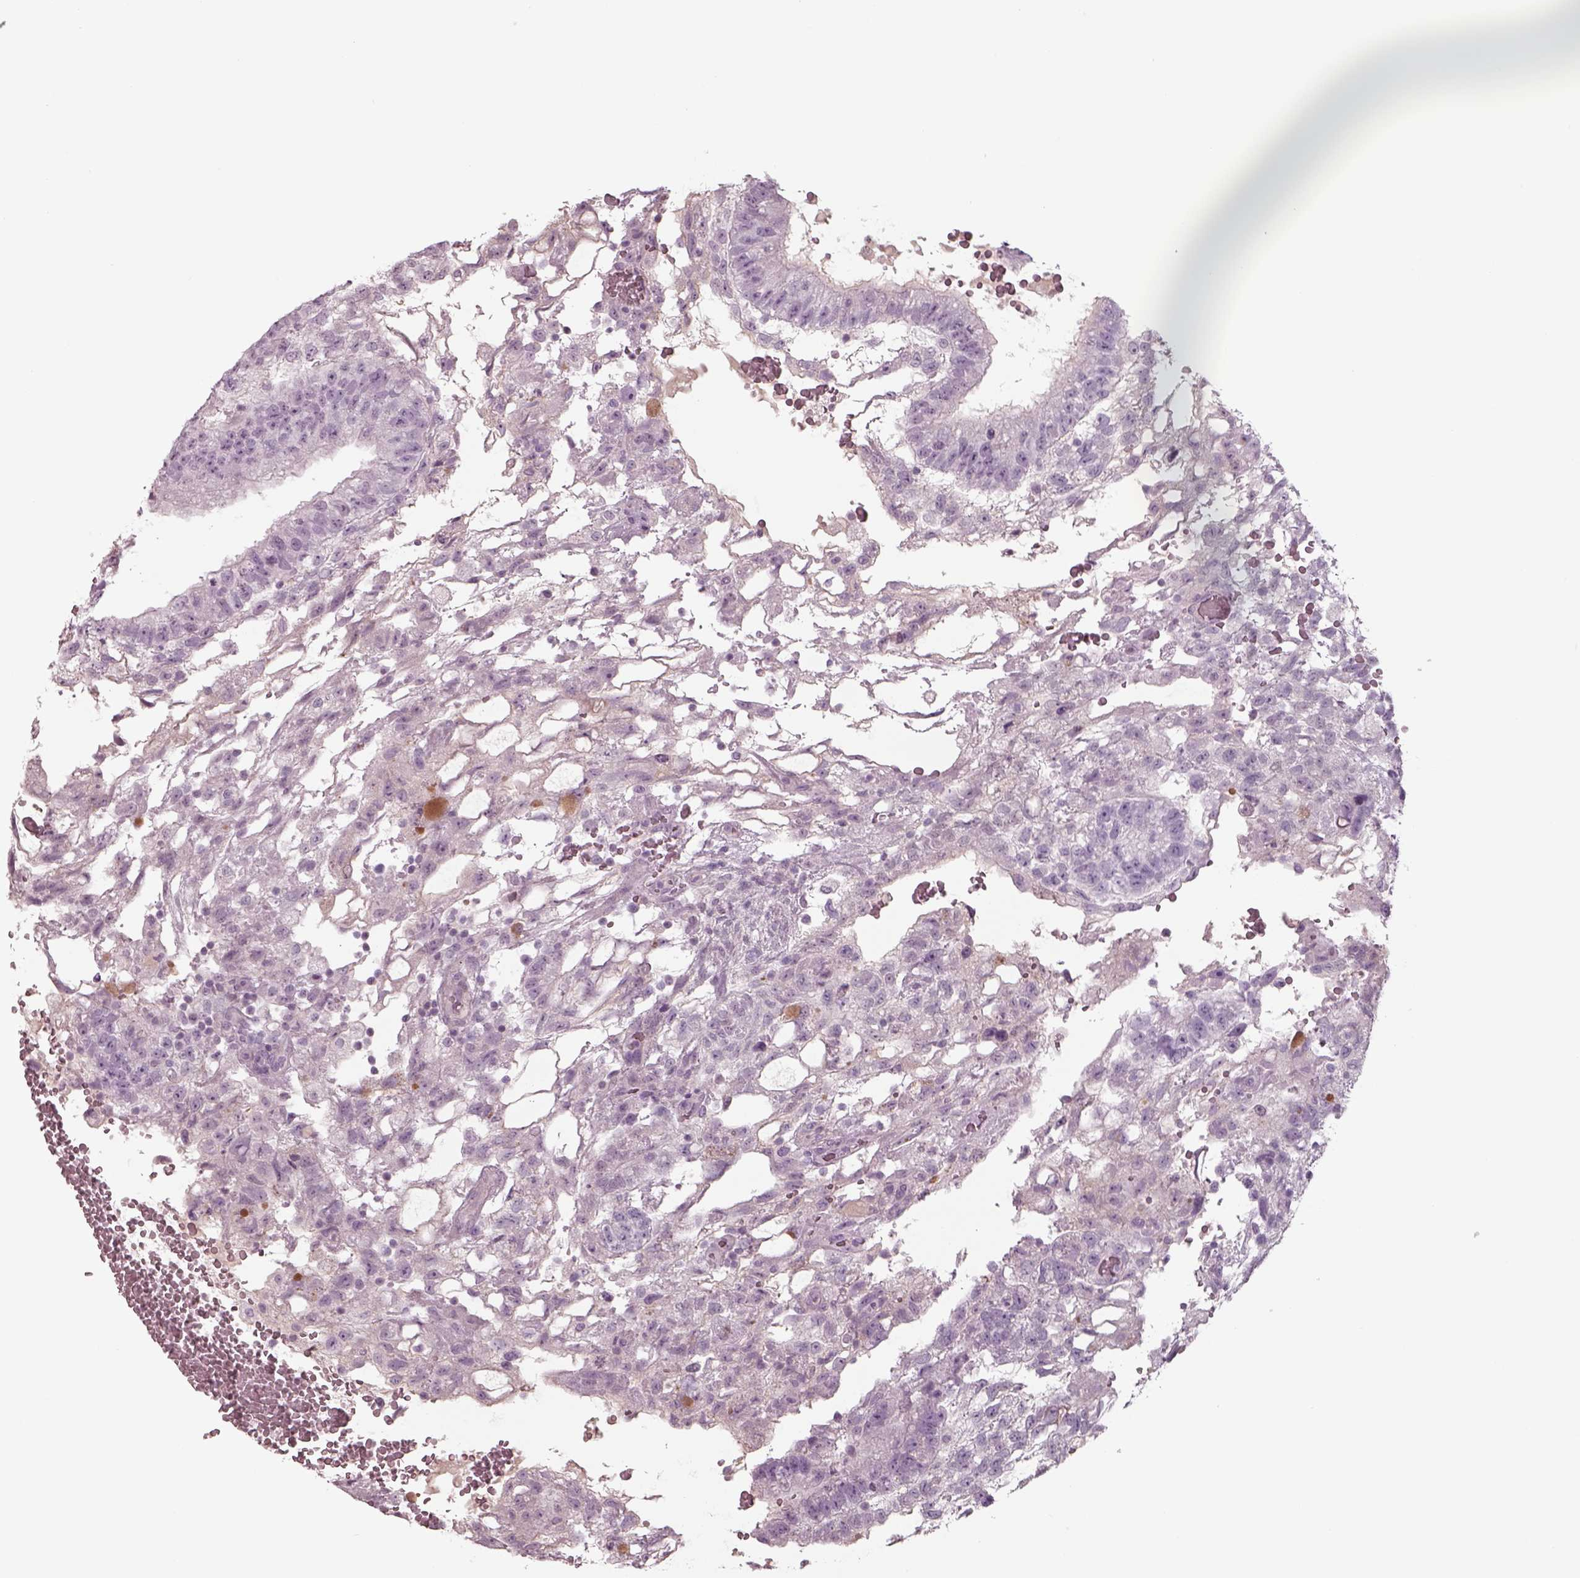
{"staining": {"intensity": "negative", "quantity": "none", "location": "none"}, "tissue": "testis cancer", "cell_type": "Tumor cells", "image_type": "cancer", "snomed": [{"axis": "morphology", "description": "Carcinoma, Embryonal, NOS"}, {"axis": "topography", "description": "Testis"}], "caption": "An image of testis embryonal carcinoma stained for a protein reveals no brown staining in tumor cells. (Brightfield microscopy of DAB IHC at high magnification).", "gene": "SEPTIN14", "patient": {"sex": "male", "age": 32}}